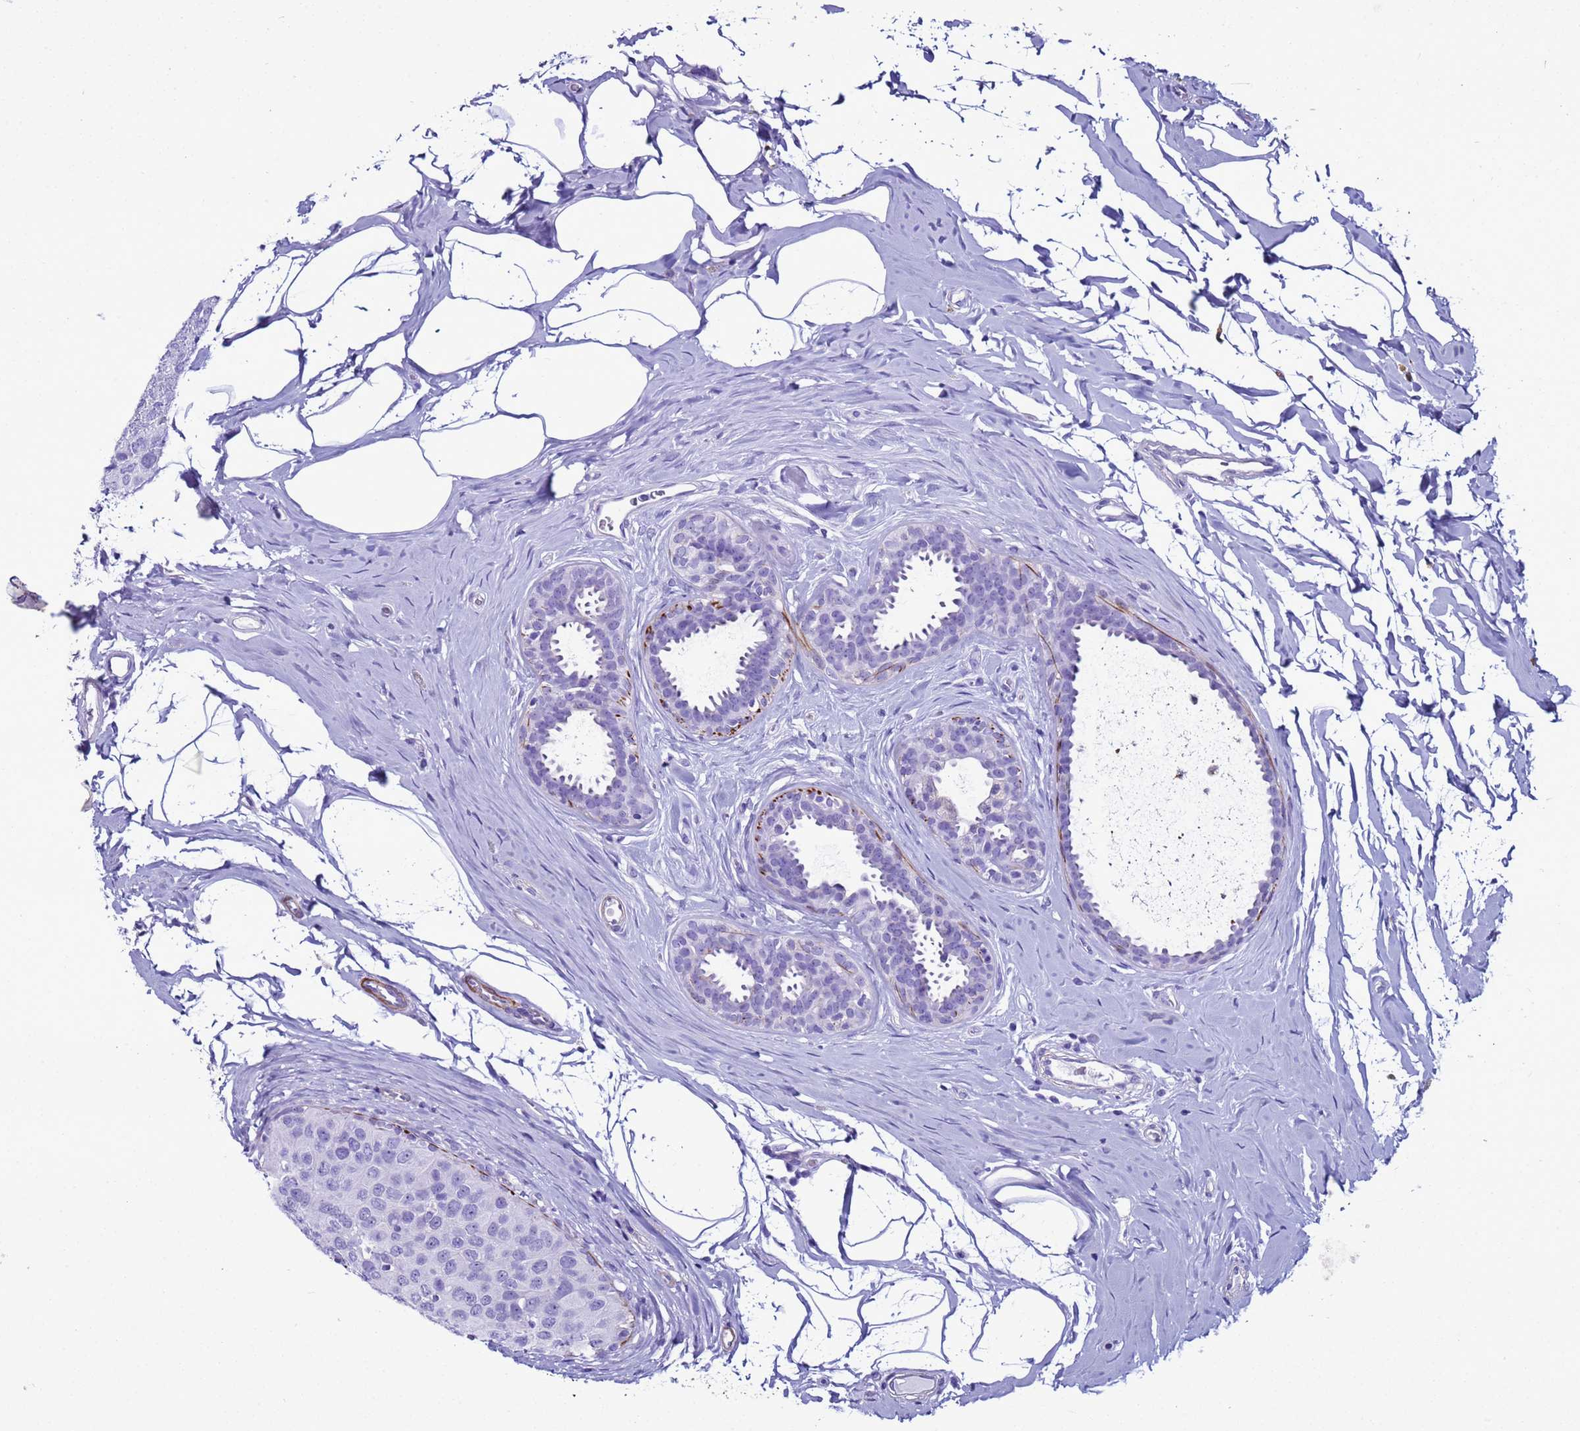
{"staining": {"intensity": "negative", "quantity": "none", "location": "none"}, "tissue": "breast cancer", "cell_type": "Tumor cells", "image_type": "cancer", "snomed": [{"axis": "morphology", "description": "Duct carcinoma"}, {"axis": "topography", "description": "Breast"}], "caption": "Histopathology image shows no protein positivity in tumor cells of invasive ductal carcinoma (breast) tissue. The staining was performed using DAB (3,3'-diaminobenzidine) to visualize the protein expression in brown, while the nuclei were stained in blue with hematoxylin (Magnification: 20x).", "gene": "LCMT1", "patient": {"sex": "female", "age": 55}}